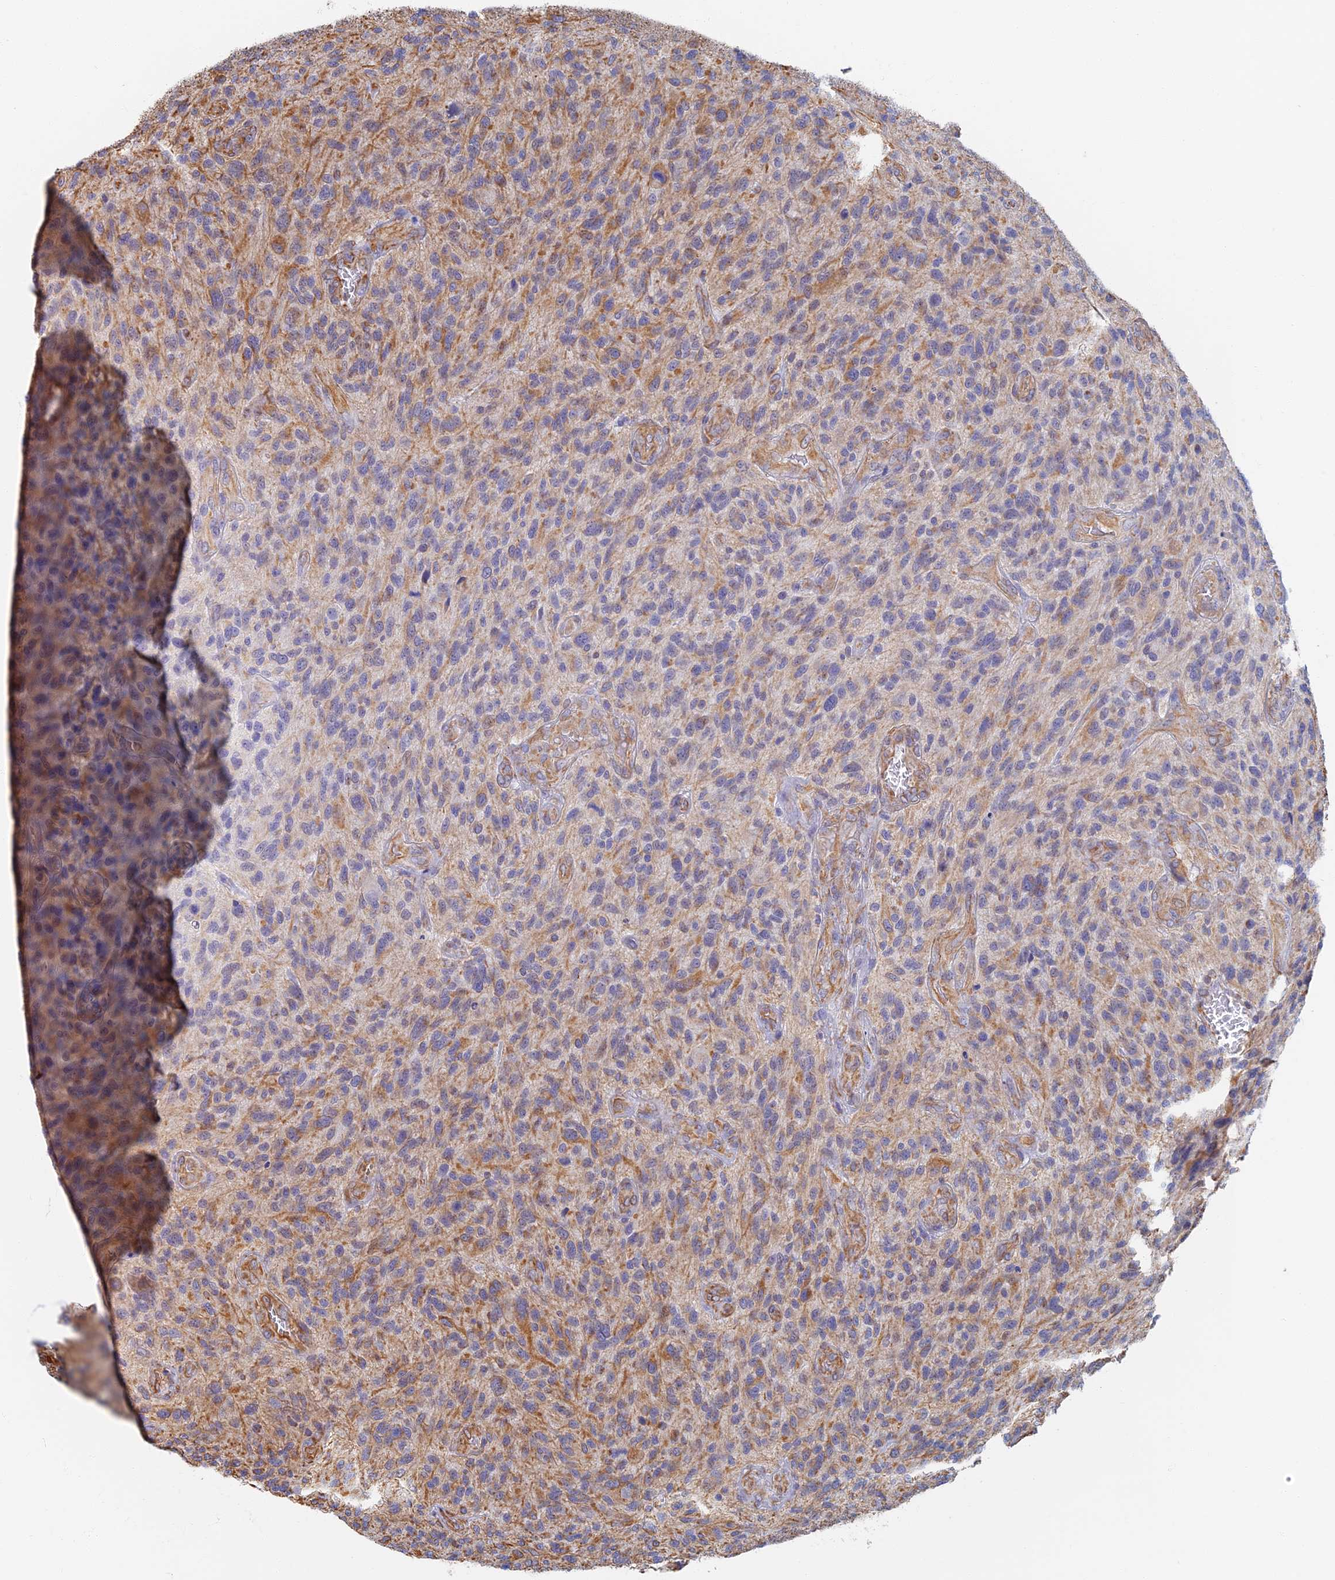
{"staining": {"intensity": "negative", "quantity": "none", "location": "none"}, "tissue": "glioma", "cell_type": "Tumor cells", "image_type": "cancer", "snomed": [{"axis": "morphology", "description": "Glioma, malignant, High grade"}, {"axis": "topography", "description": "Brain"}], "caption": "An immunohistochemistry (IHC) histopathology image of glioma is shown. There is no staining in tumor cells of glioma.", "gene": "RMC1", "patient": {"sex": "male", "age": 47}}